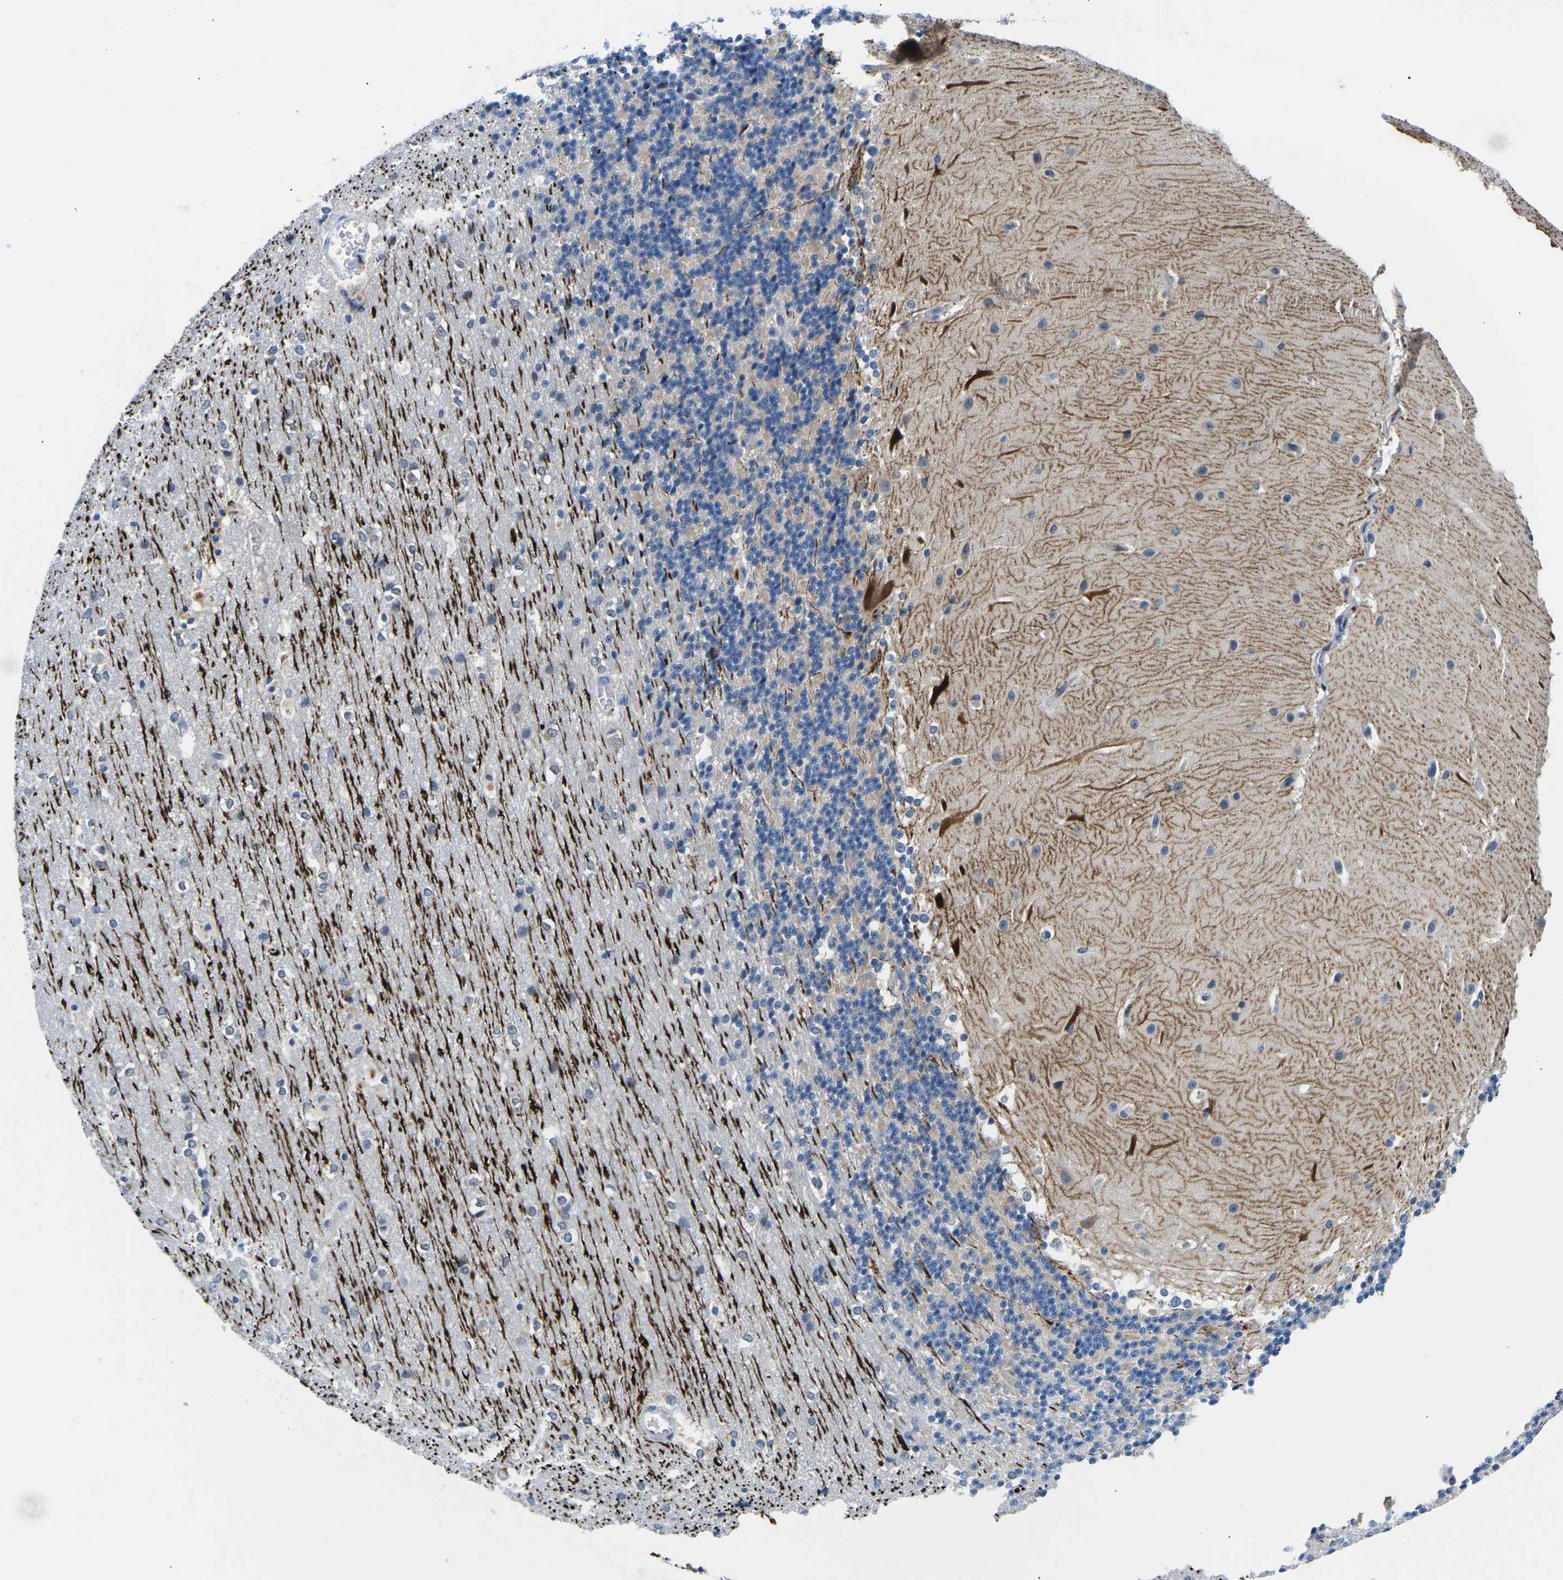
{"staining": {"intensity": "negative", "quantity": "none", "location": "none"}, "tissue": "cerebellum", "cell_type": "Cells in granular layer", "image_type": "normal", "snomed": [{"axis": "morphology", "description": "Normal tissue, NOS"}, {"axis": "topography", "description": "Cerebellum"}], "caption": "Immunohistochemical staining of normal cerebellum exhibits no significant positivity in cells in granular layer.", "gene": "TM6SF1", "patient": {"sex": "female", "age": 19}}